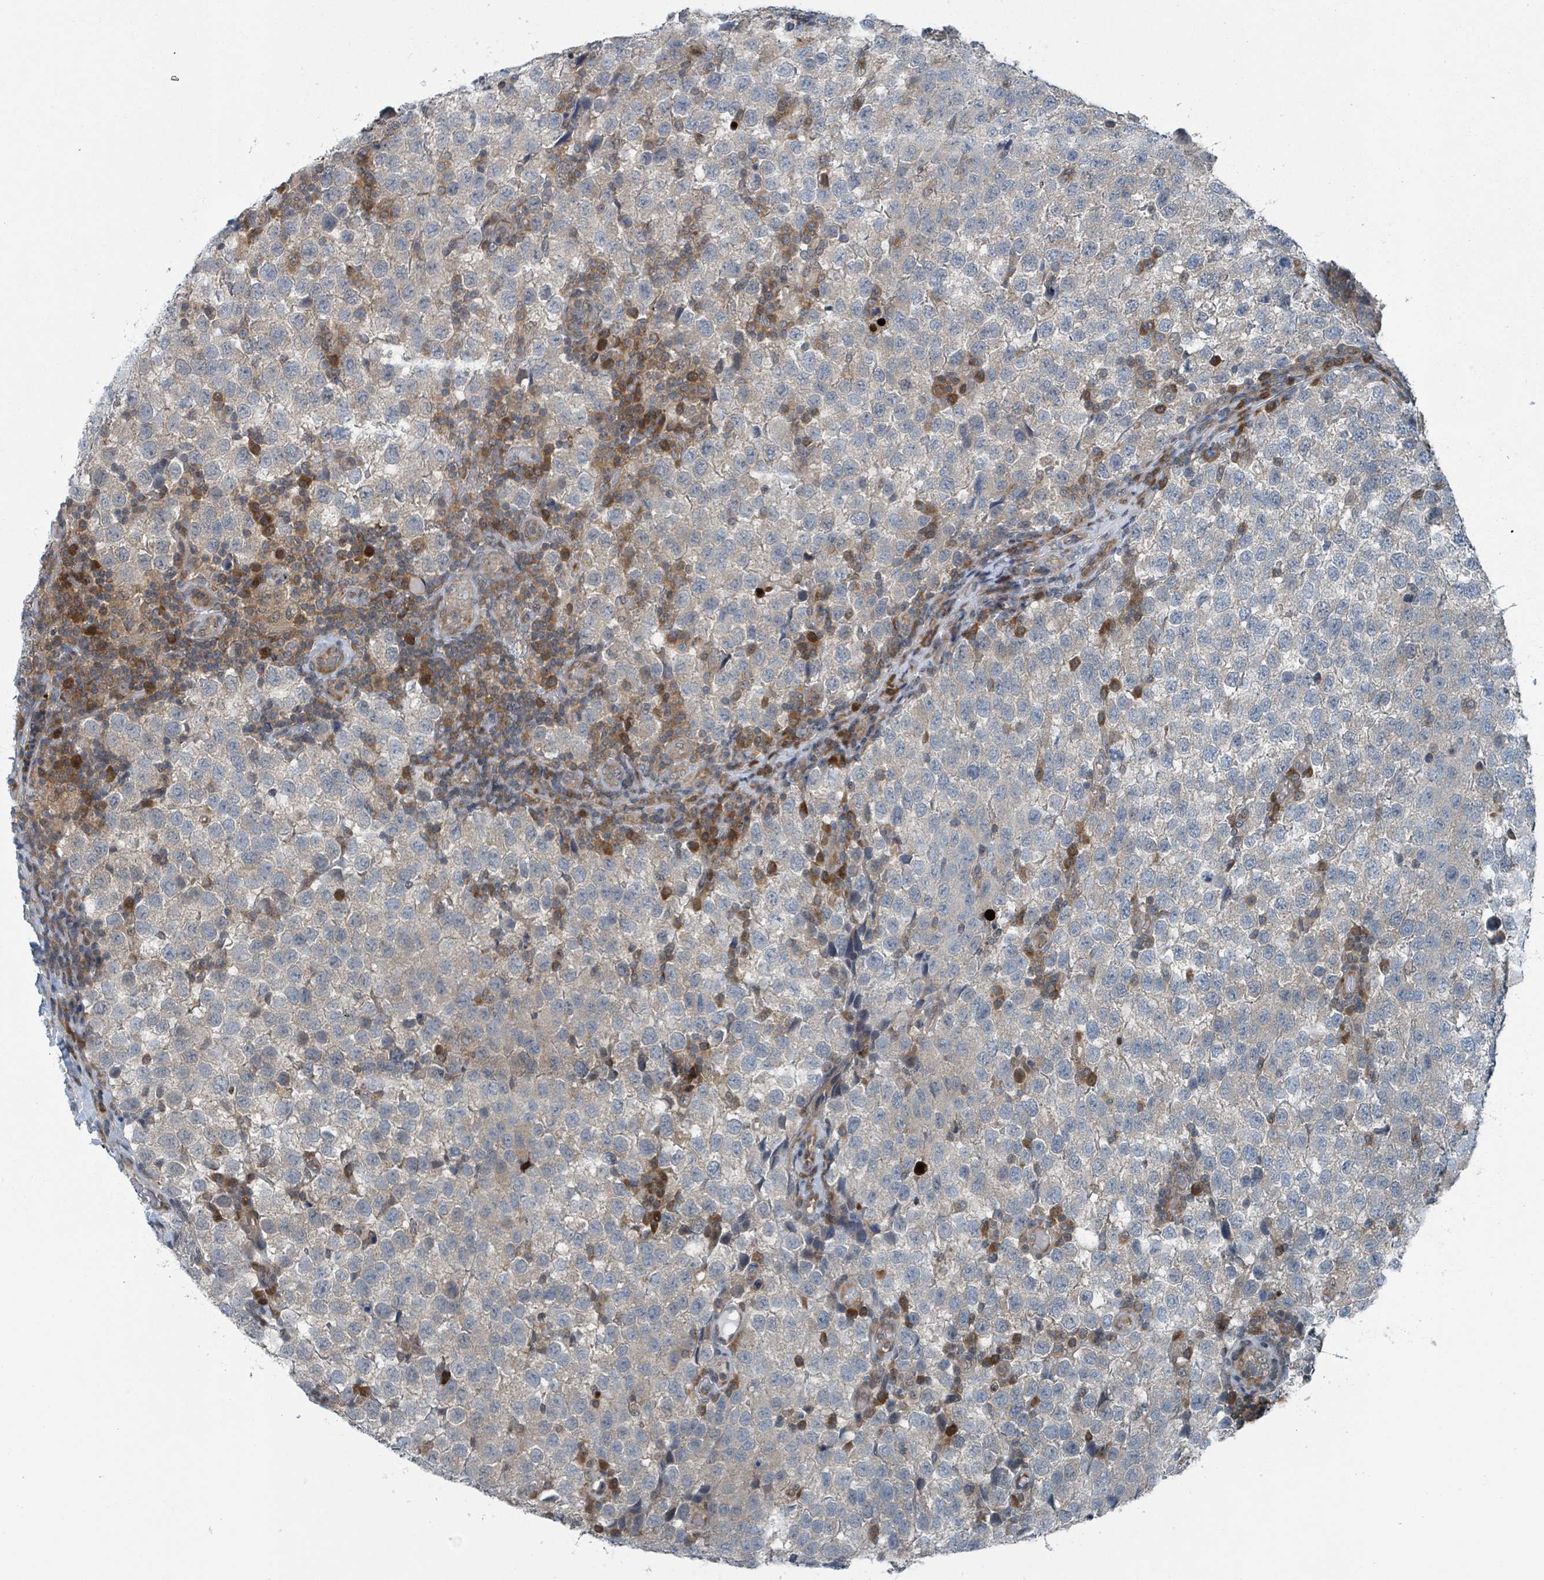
{"staining": {"intensity": "negative", "quantity": "none", "location": "none"}, "tissue": "testis cancer", "cell_type": "Tumor cells", "image_type": "cancer", "snomed": [{"axis": "morphology", "description": "Seminoma, NOS"}, {"axis": "topography", "description": "Testis"}], "caption": "Tumor cells are negative for protein expression in human testis cancer.", "gene": "GOLGA7", "patient": {"sex": "male", "age": 34}}